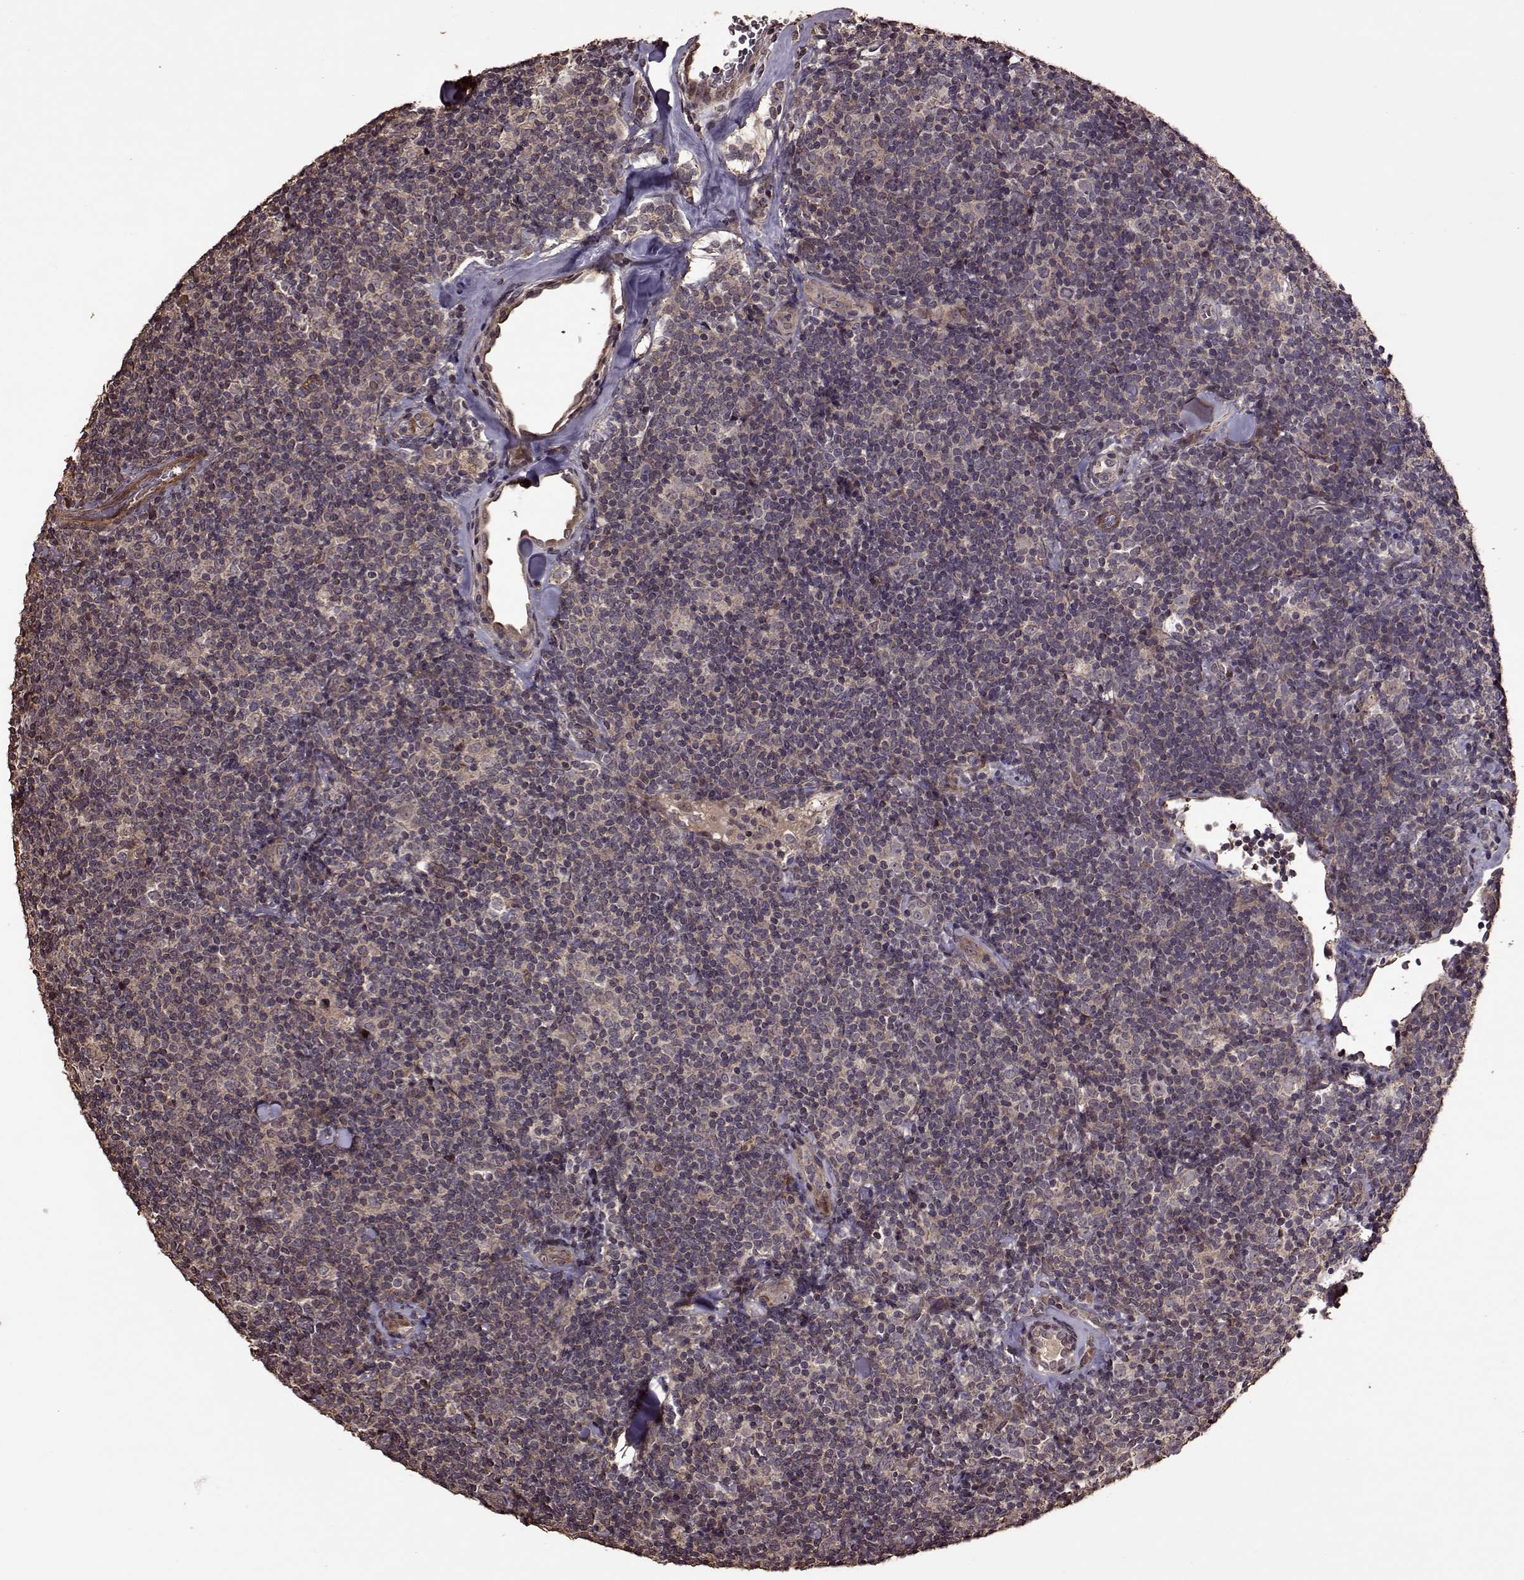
{"staining": {"intensity": "negative", "quantity": "none", "location": "none"}, "tissue": "lymphoma", "cell_type": "Tumor cells", "image_type": "cancer", "snomed": [{"axis": "morphology", "description": "Malignant lymphoma, non-Hodgkin's type, Low grade"}, {"axis": "topography", "description": "Lymph node"}], "caption": "IHC photomicrograph of human low-grade malignant lymphoma, non-Hodgkin's type stained for a protein (brown), which exhibits no staining in tumor cells. The staining was performed using DAB to visualize the protein expression in brown, while the nuclei were stained in blue with hematoxylin (Magnification: 20x).", "gene": "FBXW11", "patient": {"sex": "female", "age": 56}}